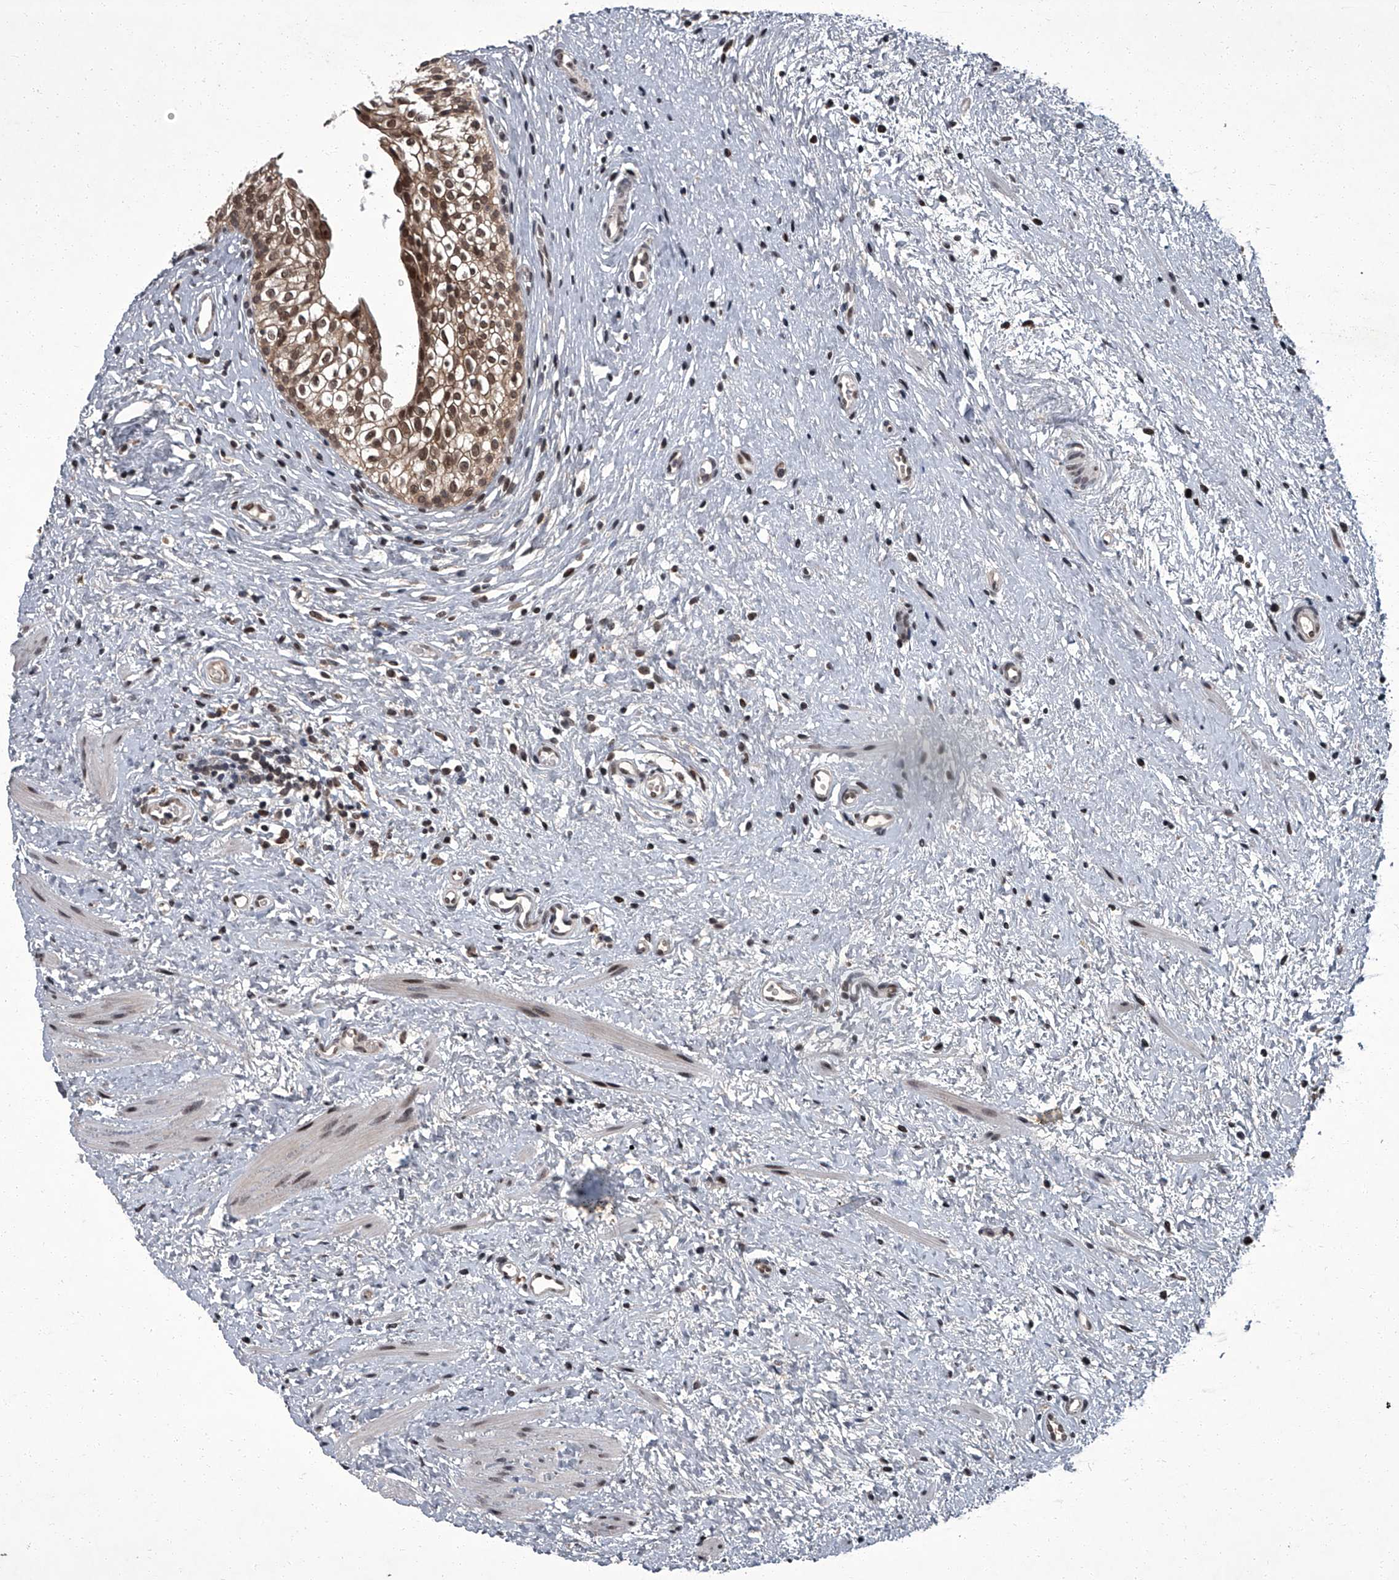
{"staining": {"intensity": "moderate", "quantity": ">75%", "location": "cytoplasmic/membranous,nuclear"}, "tissue": "urinary bladder", "cell_type": "Urothelial cells", "image_type": "normal", "snomed": [{"axis": "morphology", "description": "Normal tissue, NOS"}, {"axis": "topography", "description": "Urinary bladder"}], "caption": "High-power microscopy captured an IHC photomicrograph of unremarkable urinary bladder, revealing moderate cytoplasmic/membranous,nuclear staining in about >75% of urothelial cells.", "gene": "ZNF518B", "patient": {"sex": "male", "age": 1}}